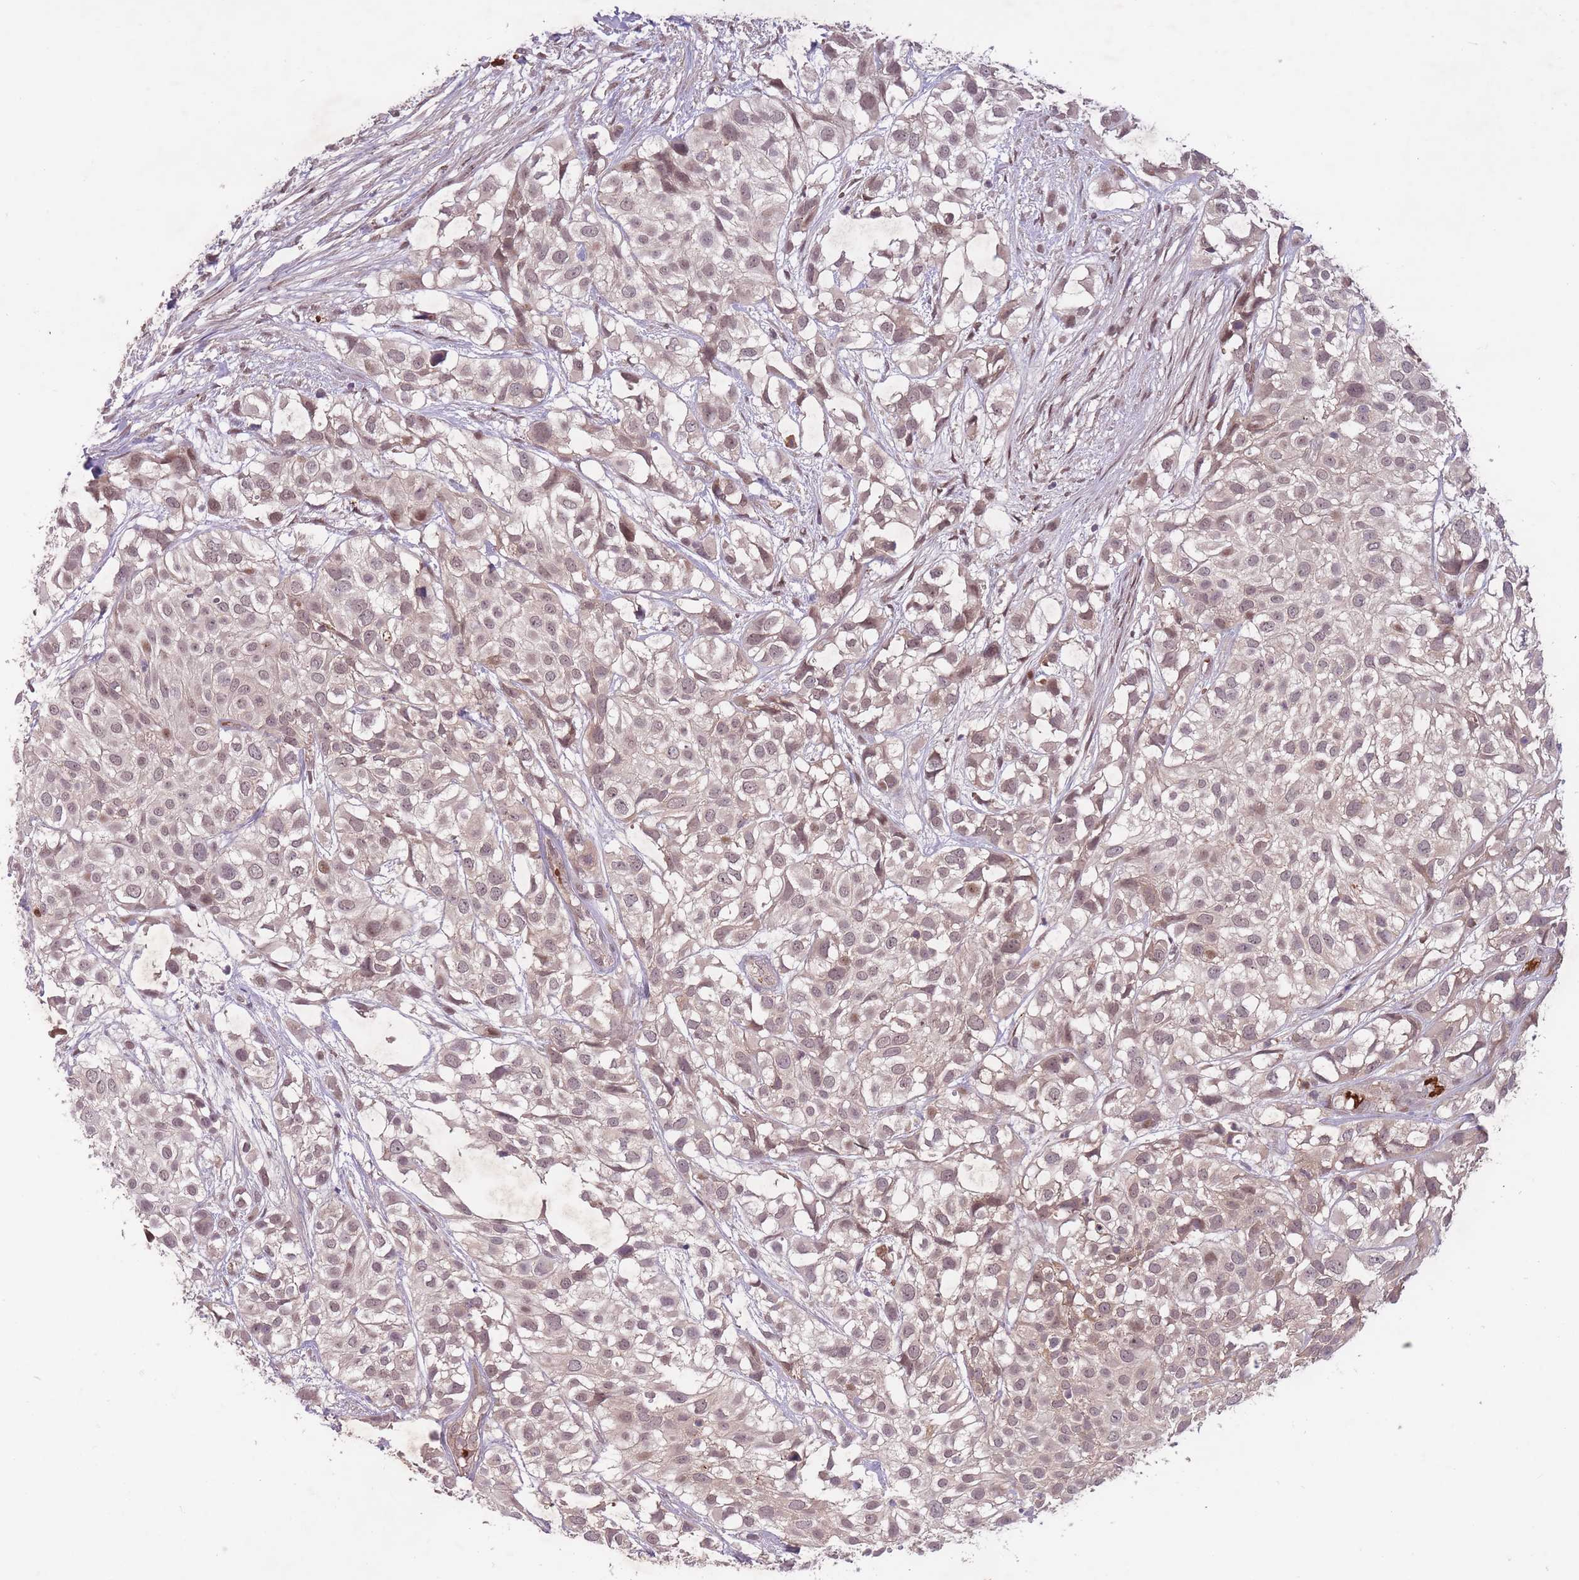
{"staining": {"intensity": "moderate", "quantity": "25%-75%", "location": "cytoplasmic/membranous,nuclear"}, "tissue": "urothelial cancer", "cell_type": "Tumor cells", "image_type": "cancer", "snomed": [{"axis": "morphology", "description": "Urothelial carcinoma, High grade"}, {"axis": "topography", "description": "Urinary bladder"}], "caption": "Moderate cytoplasmic/membranous and nuclear expression for a protein is identified in approximately 25%-75% of tumor cells of urothelial carcinoma (high-grade) using immunohistochemistry (IHC).", "gene": "SECTM1", "patient": {"sex": "male", "age": 56}}